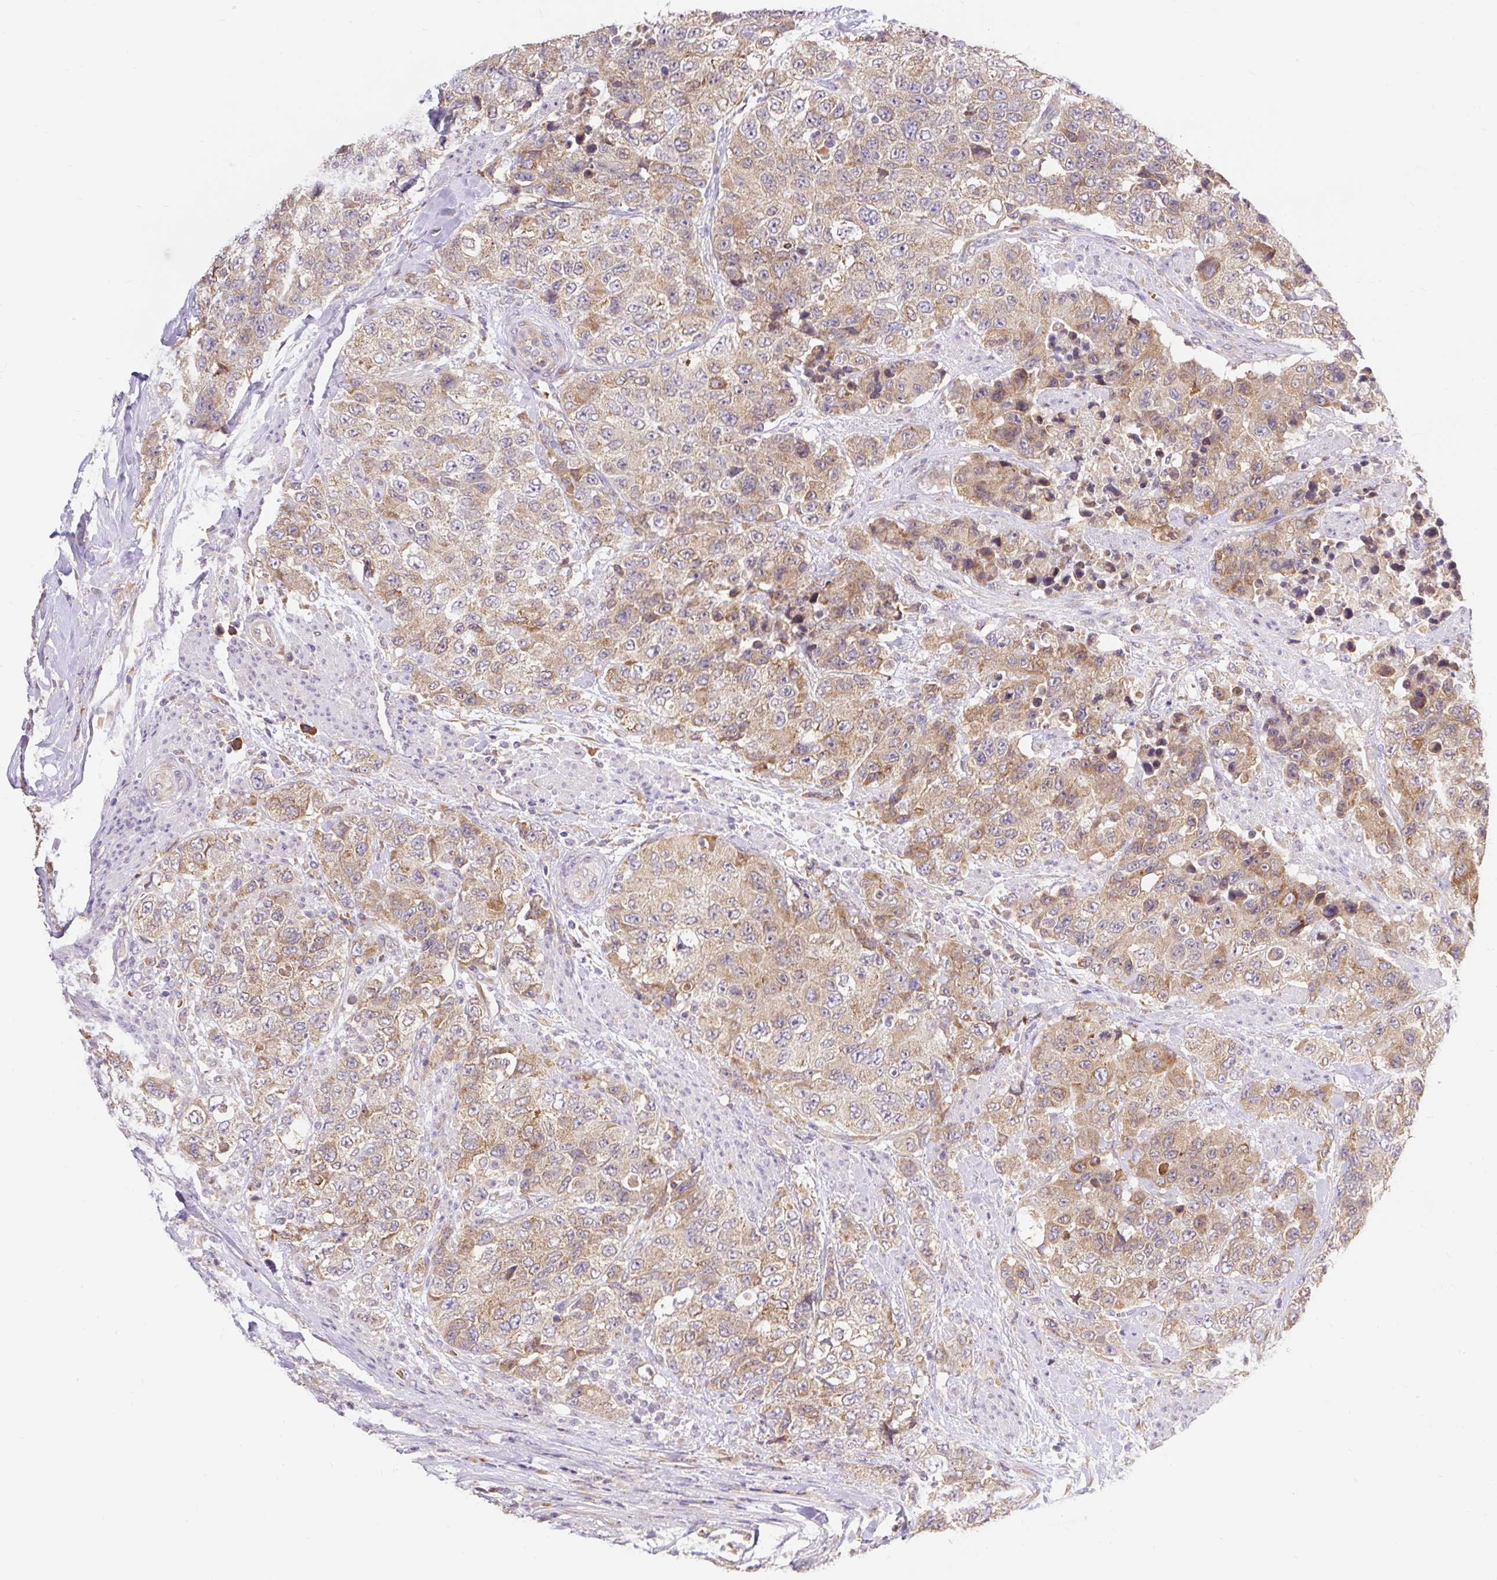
{"staining": {"intensity": "moderate", "quantity": ">75%", "location": "cytoplasmic/membranous"}, "tissue": "urothelial cancer", "cell_type": "Tumor cells", "image_type": "cancer", "snomed": [{"axis": "morphology", "description": "Urothelial carcinoma, High grade"}, {"axis": "topography", "description": "Urinary bladder"}], "caption": "Moderate cytoplasmic/membranous protein staining is identified in about >75% of tumor cells in urothelial carcinoma (high-grade).", "gene": "SEC63", "patient": {"sex": "female", "age": 78}}